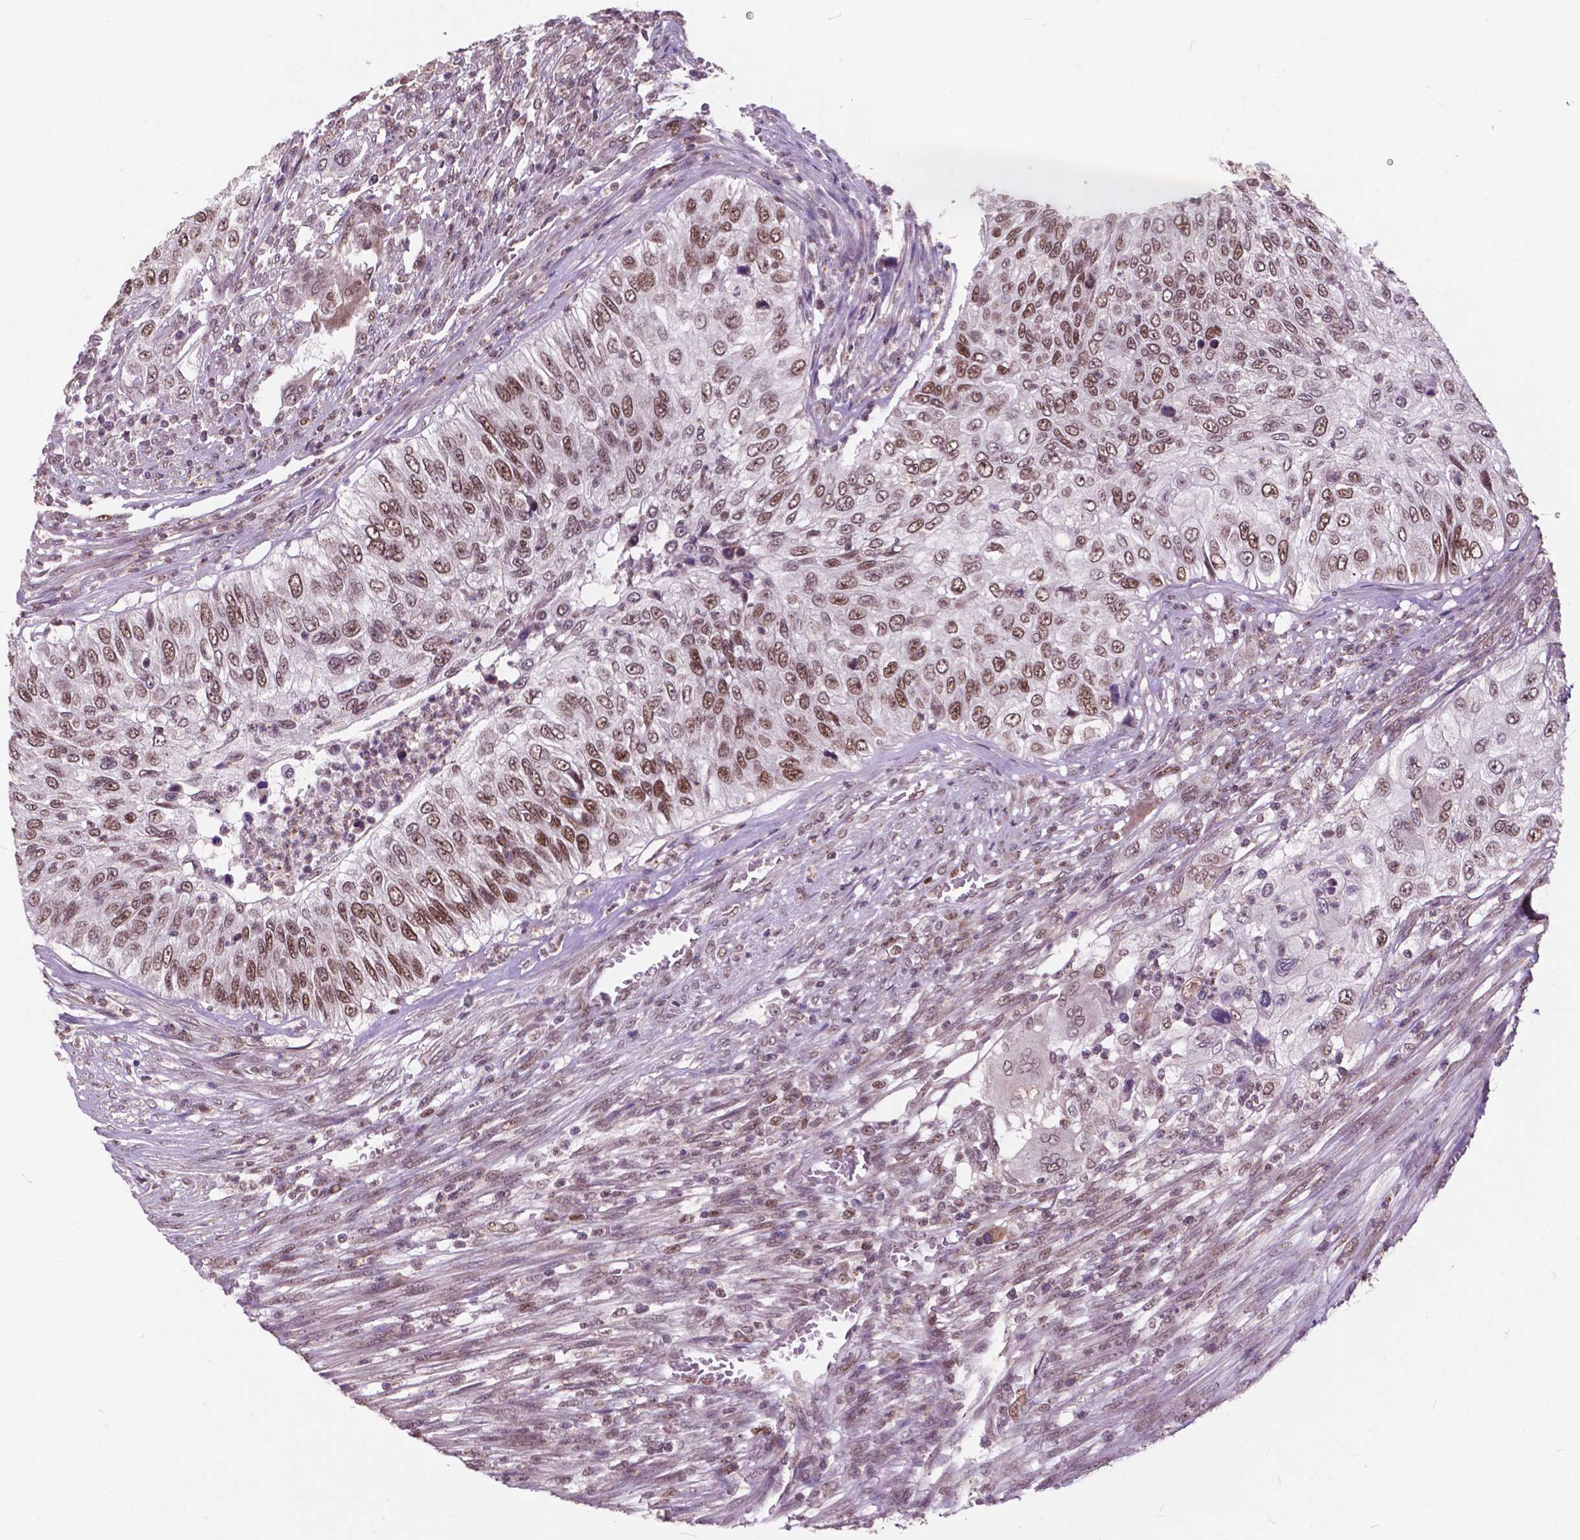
{"staining": {"intensity": "strong", "quantity": ">75%", "location": "nuclear"}, "tissue": "urothelial cancer", "cell_type": "Tumor cells", "image_type": "cancer", "snomed": [{"axis": "morphology", "description": "Urothelial carcinoma, High grade"}, {"axis": "topography", "description": "Urinary bladder"}], "caption": "The micrograph shows immunohistochemical staining of urothelial cancer. There is strong nuclear staining is appreciated in about >75% of tumor cells. Nuclei are stained in blue.", "gene": "MSH2", "patient": {"sex": "female", "age": 60}}